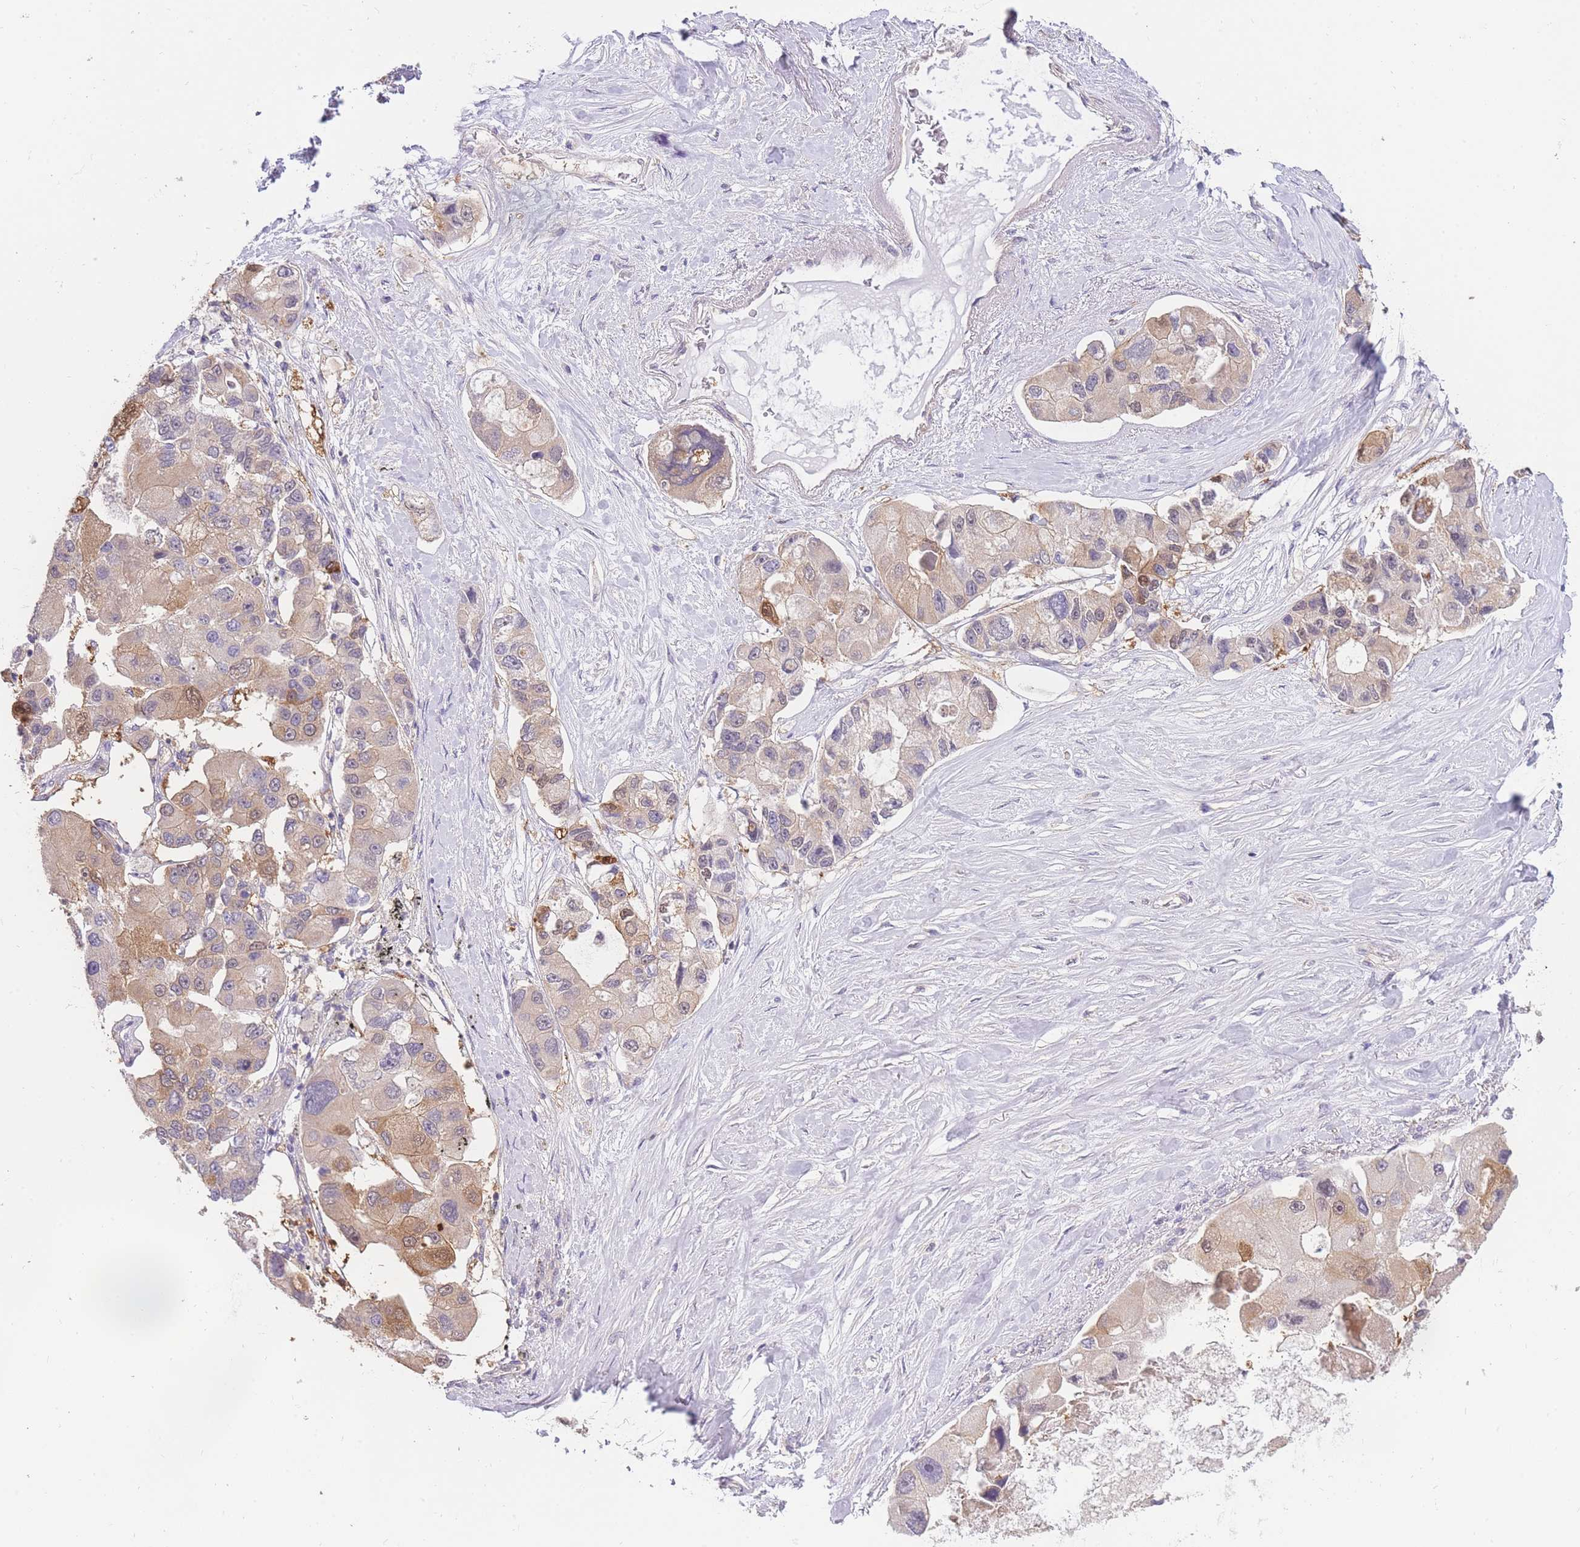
{"staining": {"intensity": "moderate", "quantity": "<25%", "location": "cytoplasmic/membranous,nuclear"}, "tissue": "lung cancer", "cell_type": "Tumor cells", "image_type": "cancer", "snomed": [{"axis": "morphology", "description": "Adenocarcinoma, NOS"}, {"axis": "topography", "description": "Lung"}], "caption": "Immunohistochemistry of lung cancer (adenocarcinoma) displays low levels of moderate cytoplasmic/membranous and nuclear staining in about <25% of tumor cells.", "gene": "SMC6", "patient": {"sex": "female", "age": 54}}